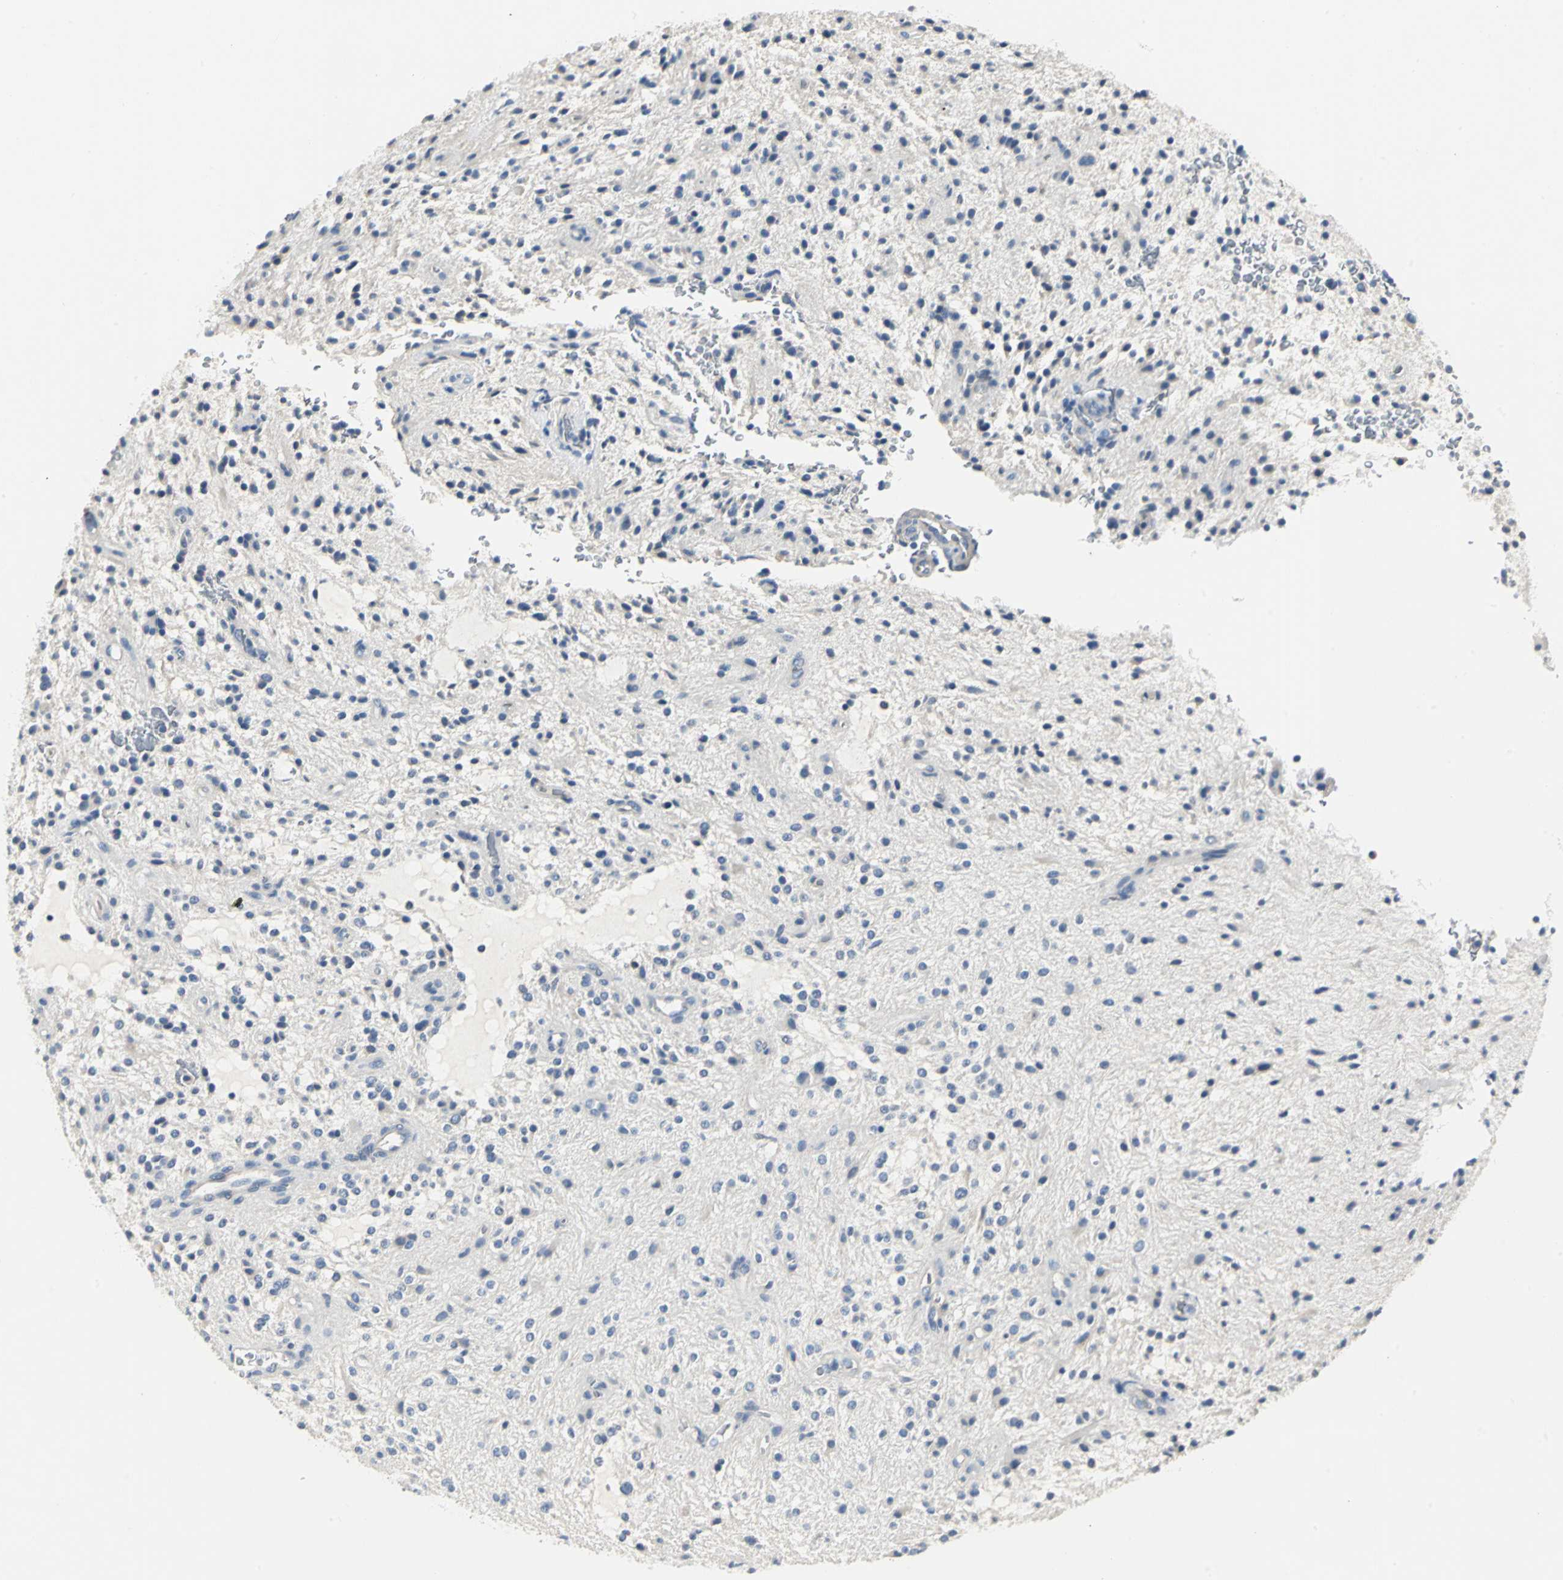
{"staining": {"intensity": "negative", "quantity": "none", "location": "none"}, "tissue": "glioma", "cell_type": "Tumor cells", "image_type": "cancer", "snomed": [{"axis": "morphology", "description": "Glioma, malignant, NOS"}, {"axis": "topography", "description": "Cerebellum"}], "caption": "IHC photomicrograph of glioma stained for a protein (brown), which shows no staining in tumor cells.", "gene": "RIPOR1", "patient": {"sex": "female", "age": 10}}